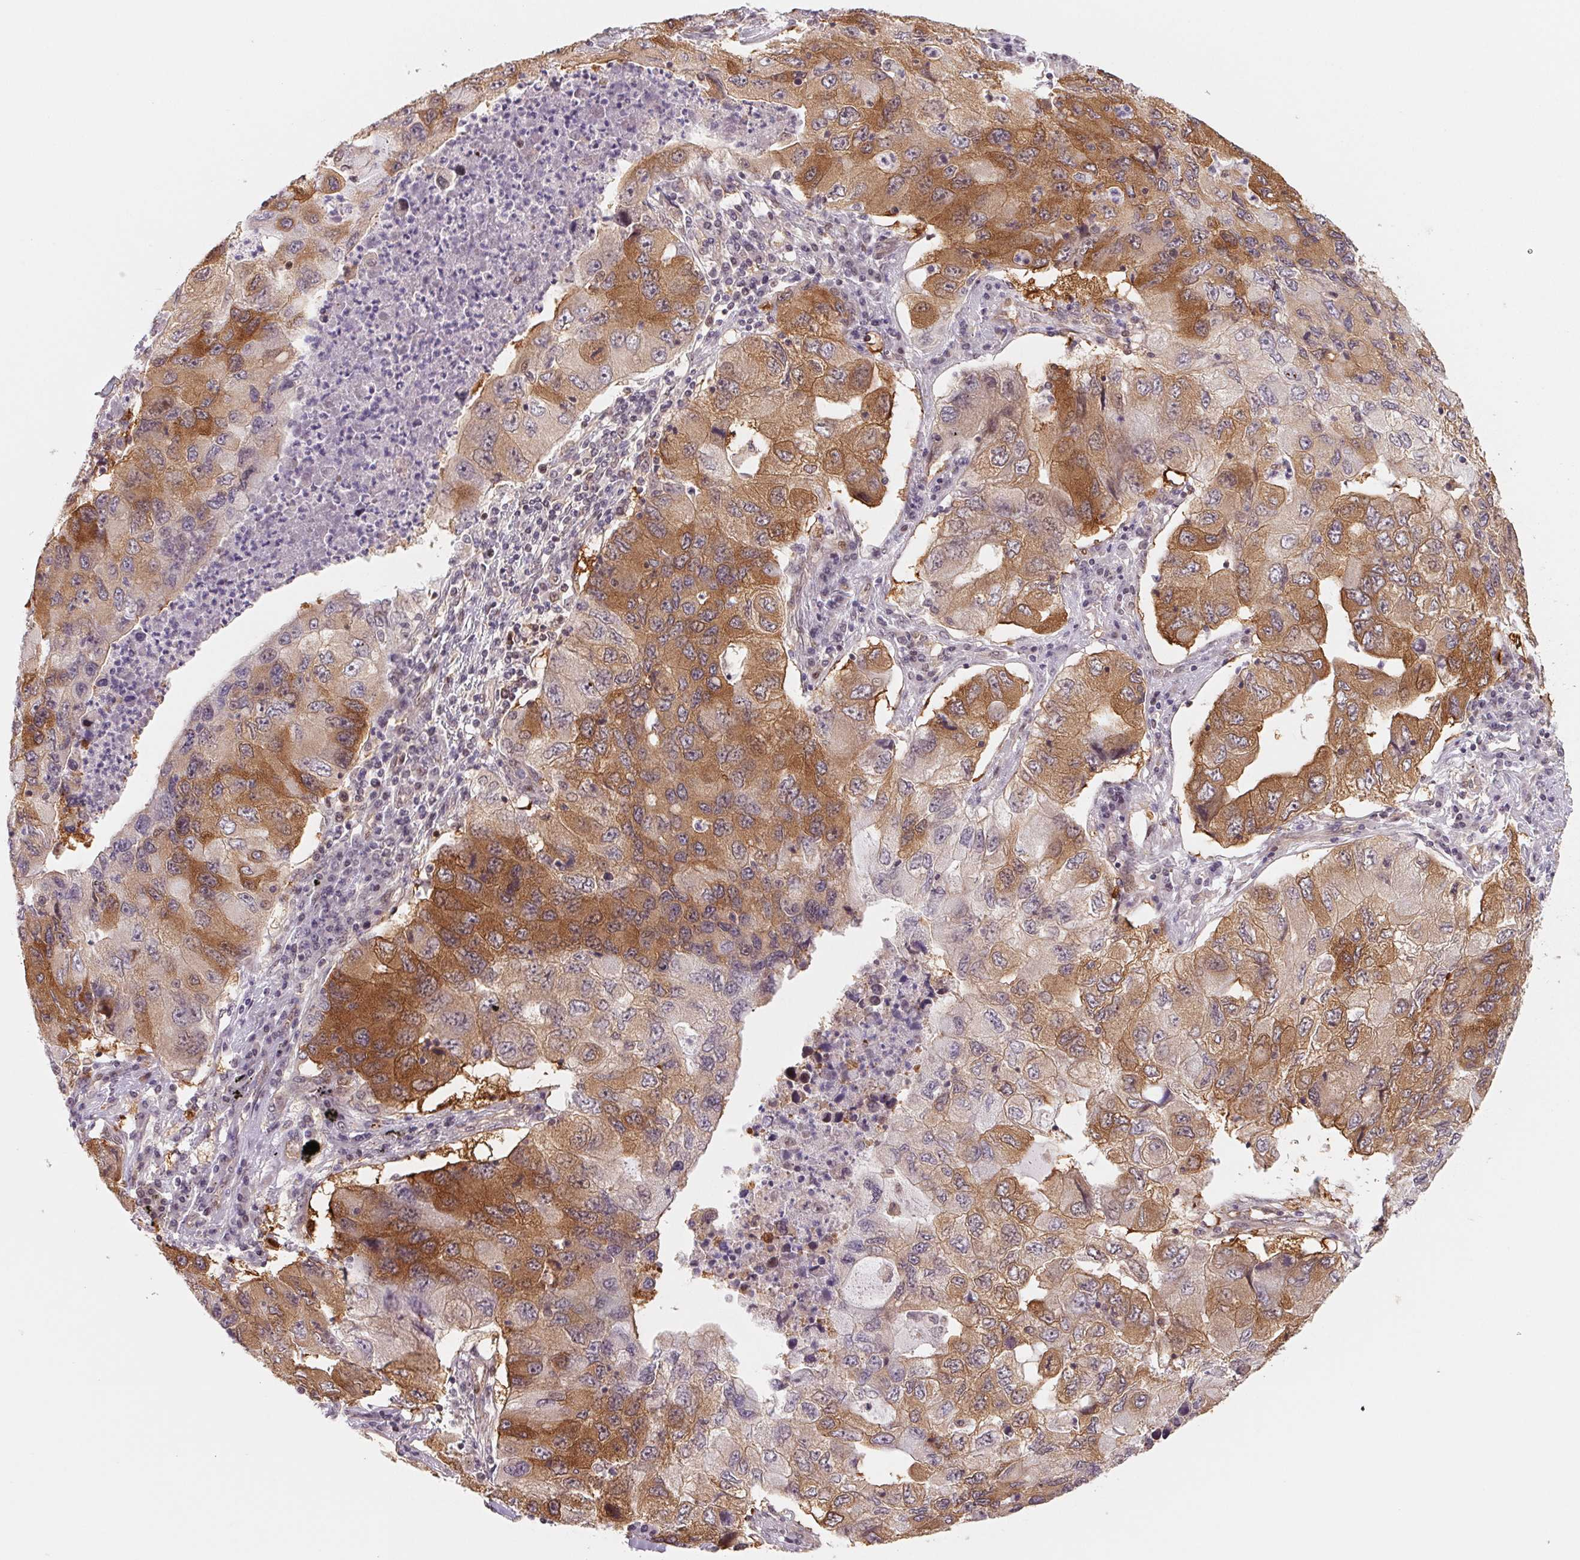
{"staining": {"intensity": "moderate", "quantity": "25%-75%", "location": "cytoplasmic/membranous"}, "tissue": "lung cancer", "cell_type": "Tumor cells", "image_type": "cancer", "snomed": [{"axis": "morphology", "description": "Adenocarcinoma, NOS"}, {"axis": "morphology", "description": "Adenocarcinoma, metastatic, NOS"}, {"axis": "topography", "description": "Lymph node"}, {"axis": "topography", "description": "Lung"}], "caption": "Protein analysis of lung adenocarcinoma tissue demonstrates moderate cytoplasmic/membranous positivity in about 25%-75% of tumor cells.", "gene": "DNAJB6", "patient": {"sex": "female", "age": 54}}